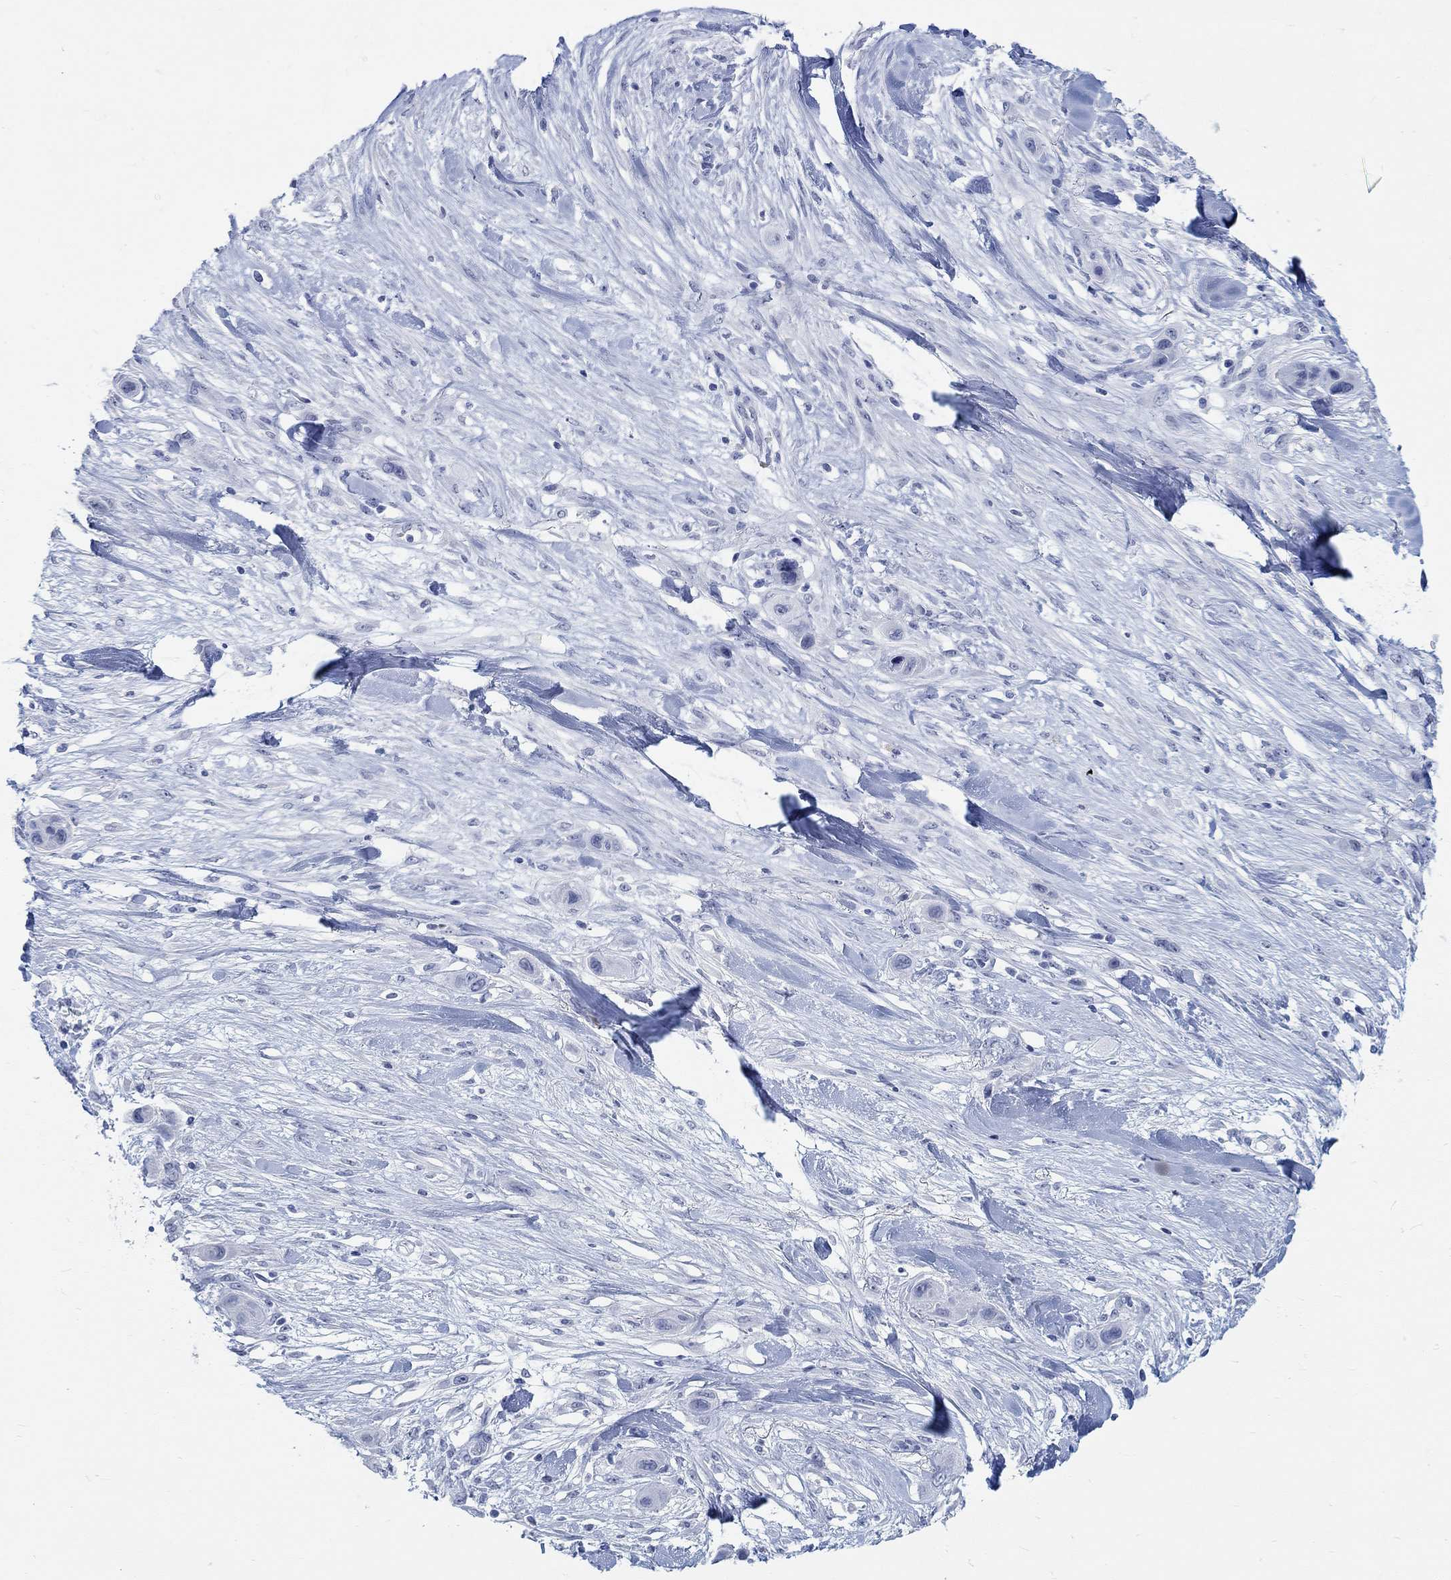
{"staining": {"intensity": "negative", "quantity": "none", "location": "none"}, "tissue": "skin cancer", "cell_type": "Tumor cells", "image_type": "cancer", "snomed": [{"axis": "morphology", "description": "Squamous cell carcinoma, NOS"}, {"axis": "topography", "description": "Skin"}], "caption": "High magnification brightfield microscopy of squamous cell carcinoma (skin) stained with DAB (brown) and counterstained with hematoxylin (blue): tumor cells show no significant positivity. Brightfield microscopy of immunohistochemistry stained with DAB (brown) and hematoxylin (blue), captured at high magnification.", "gene": "GRIA3", "patient": {"sex": "male", "age": 79}}